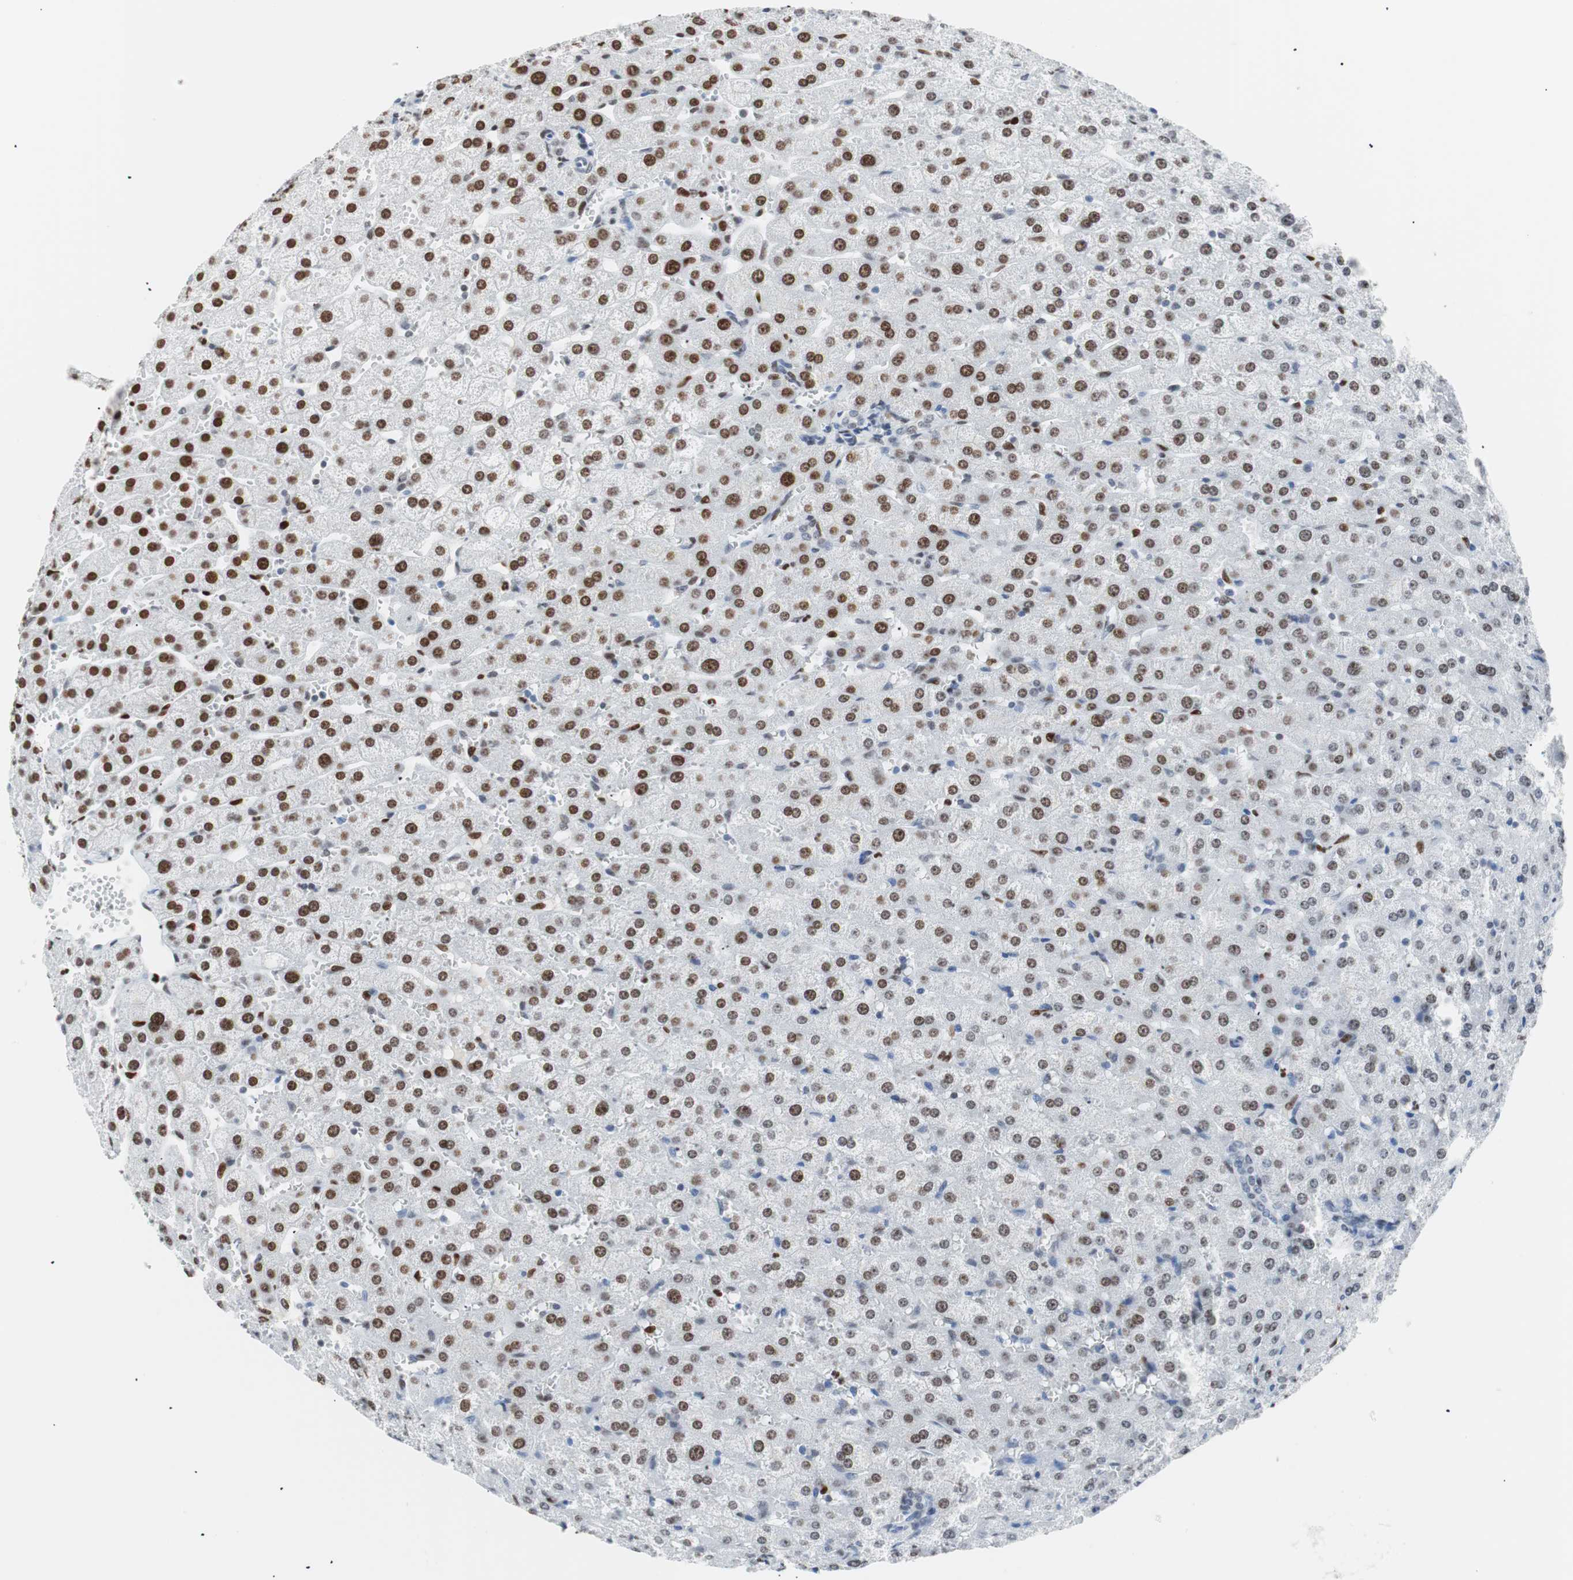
{"staining": {"intensity": "negative", "quantity": "none", "location": "none"}, "tissue": "liver", "cell_type": "Cholangiocytes", "image_type": "normal", "snomed": [{"axis": "morphology", "description": "Normal tissue, NOS"}, {"axis": "morphology", "description": "Fibrosis, NOS"}, {"axis": "topography", "description": "Liver"}], "caption": "Human liver stained for a protein using immunohistochemistry (IHC) exhibits no positivity in cholangiocytes.", "gene": "CEBPB", "patient": {"sex": "female", "age": 29}}